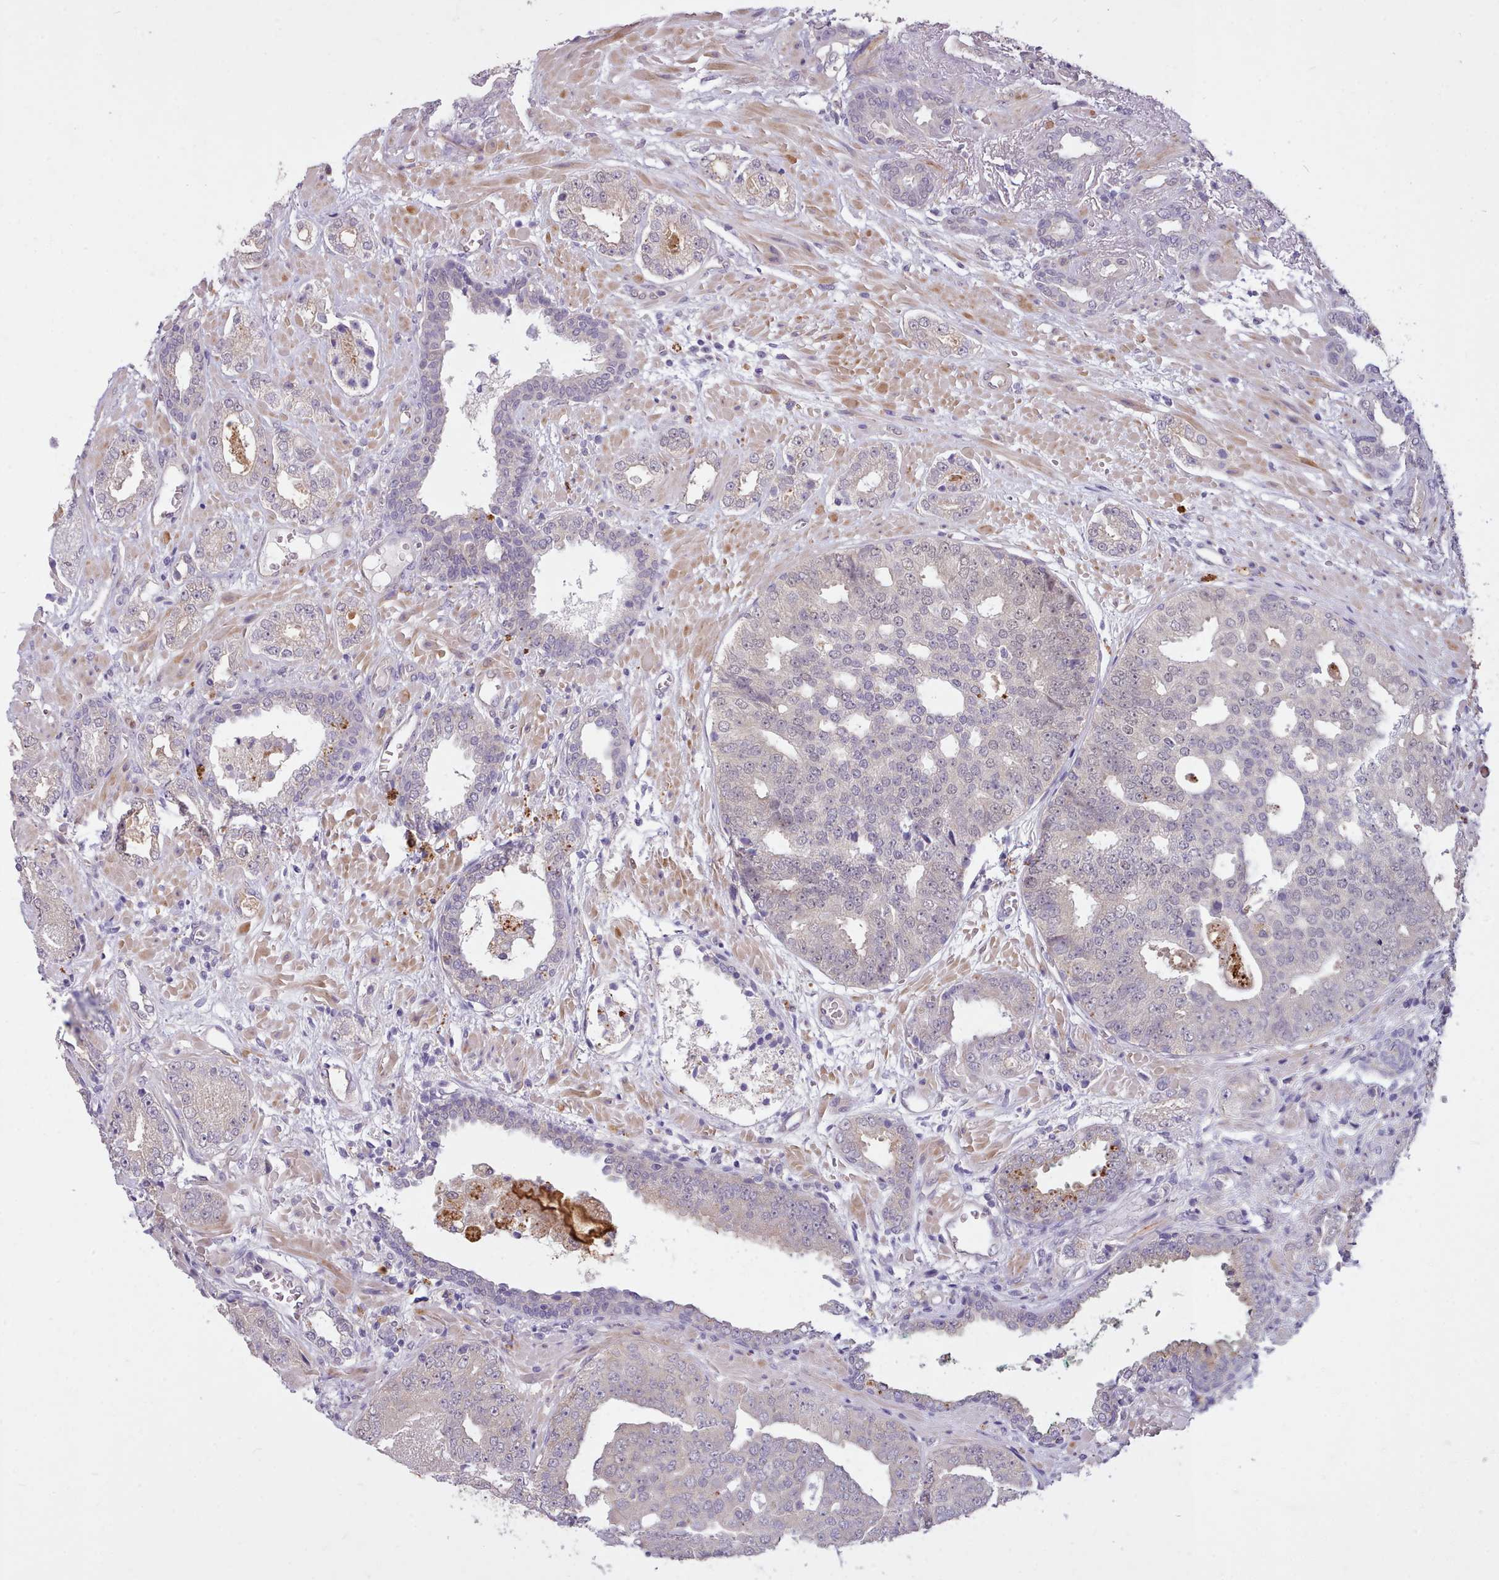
{"staining": {"intensity": "weak", "quantity": "<25%", "location": "nuclear"}, "tissue": "prostate cancer", "cell_type": "Tumor cells", "image_type": "cancer", "snomed": [{"axis": "morphology", "description": "Adenocarcinoma, High grade"}, {"axis": "topography", "description": "Prostate"}], "caption": "A micrograph of human high-grade adenocarcinoma (prostate) is negative for staining in tumor cells.", "gene": "ZNF607", "patient": {"sex": "male", "age": 71}}